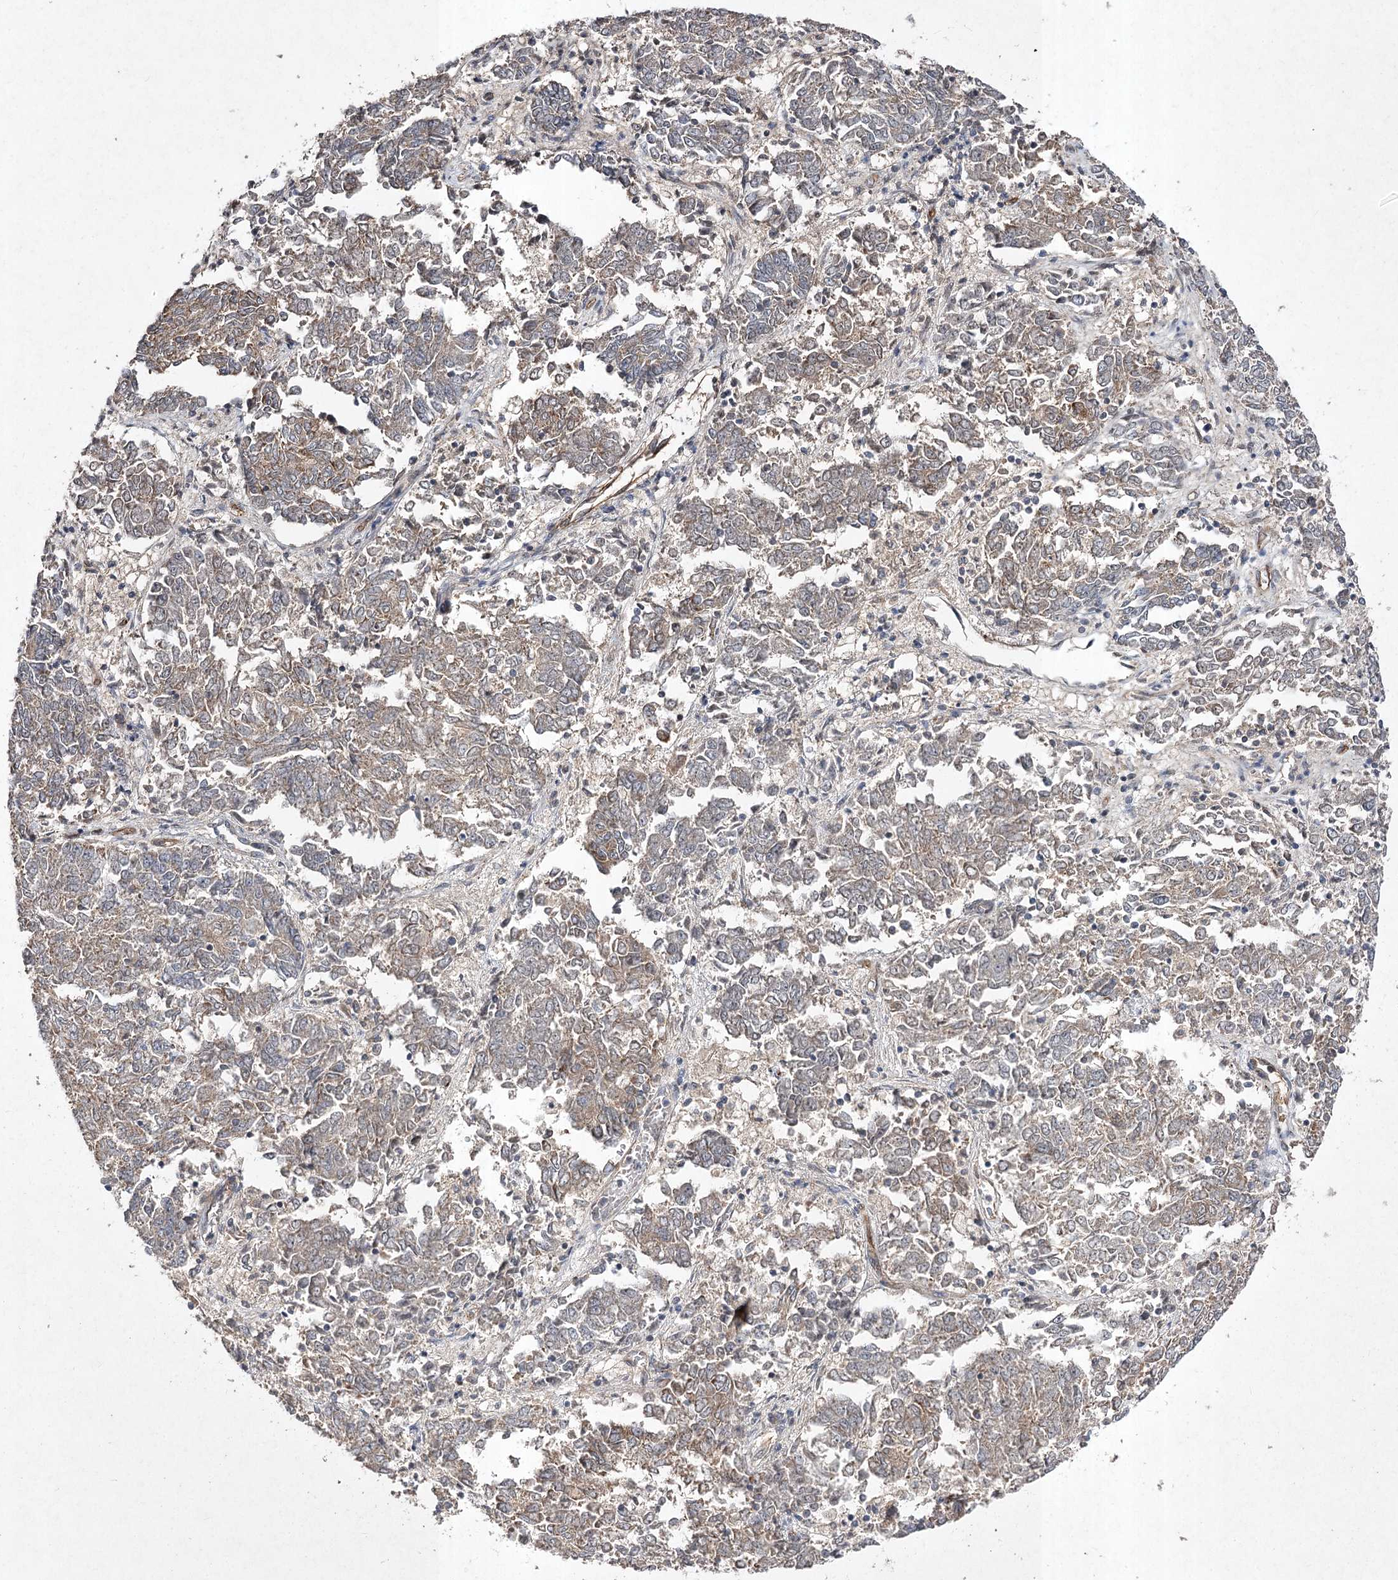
{"staining": {"intensity": "weak", "quantity": "<25%", "location": "cytoplasmic/membranous"}, "tissue": "endometrial cancer", "cell_type": "Tumor cells", "image_type": "cancer", "snomed": [{"axis": "morphology", "description": "Adenocarcinoma, NOS"}, {"axis": "topography", "description": "Endometrium"}], "caption": "Immunohistochemistry (IHC) histopathology image of human endometrial cancer (adenocarcinoma) stained for a protein (brown), which shows no expression in tumor cells. The staining was performed using DAB to visualize the protein expression in brown, while the nuclei were stained in blue with hematoxylin (Magnification: 20x).", "gene": "FANCL", "patient": {"sex": "female", "age": 80}}